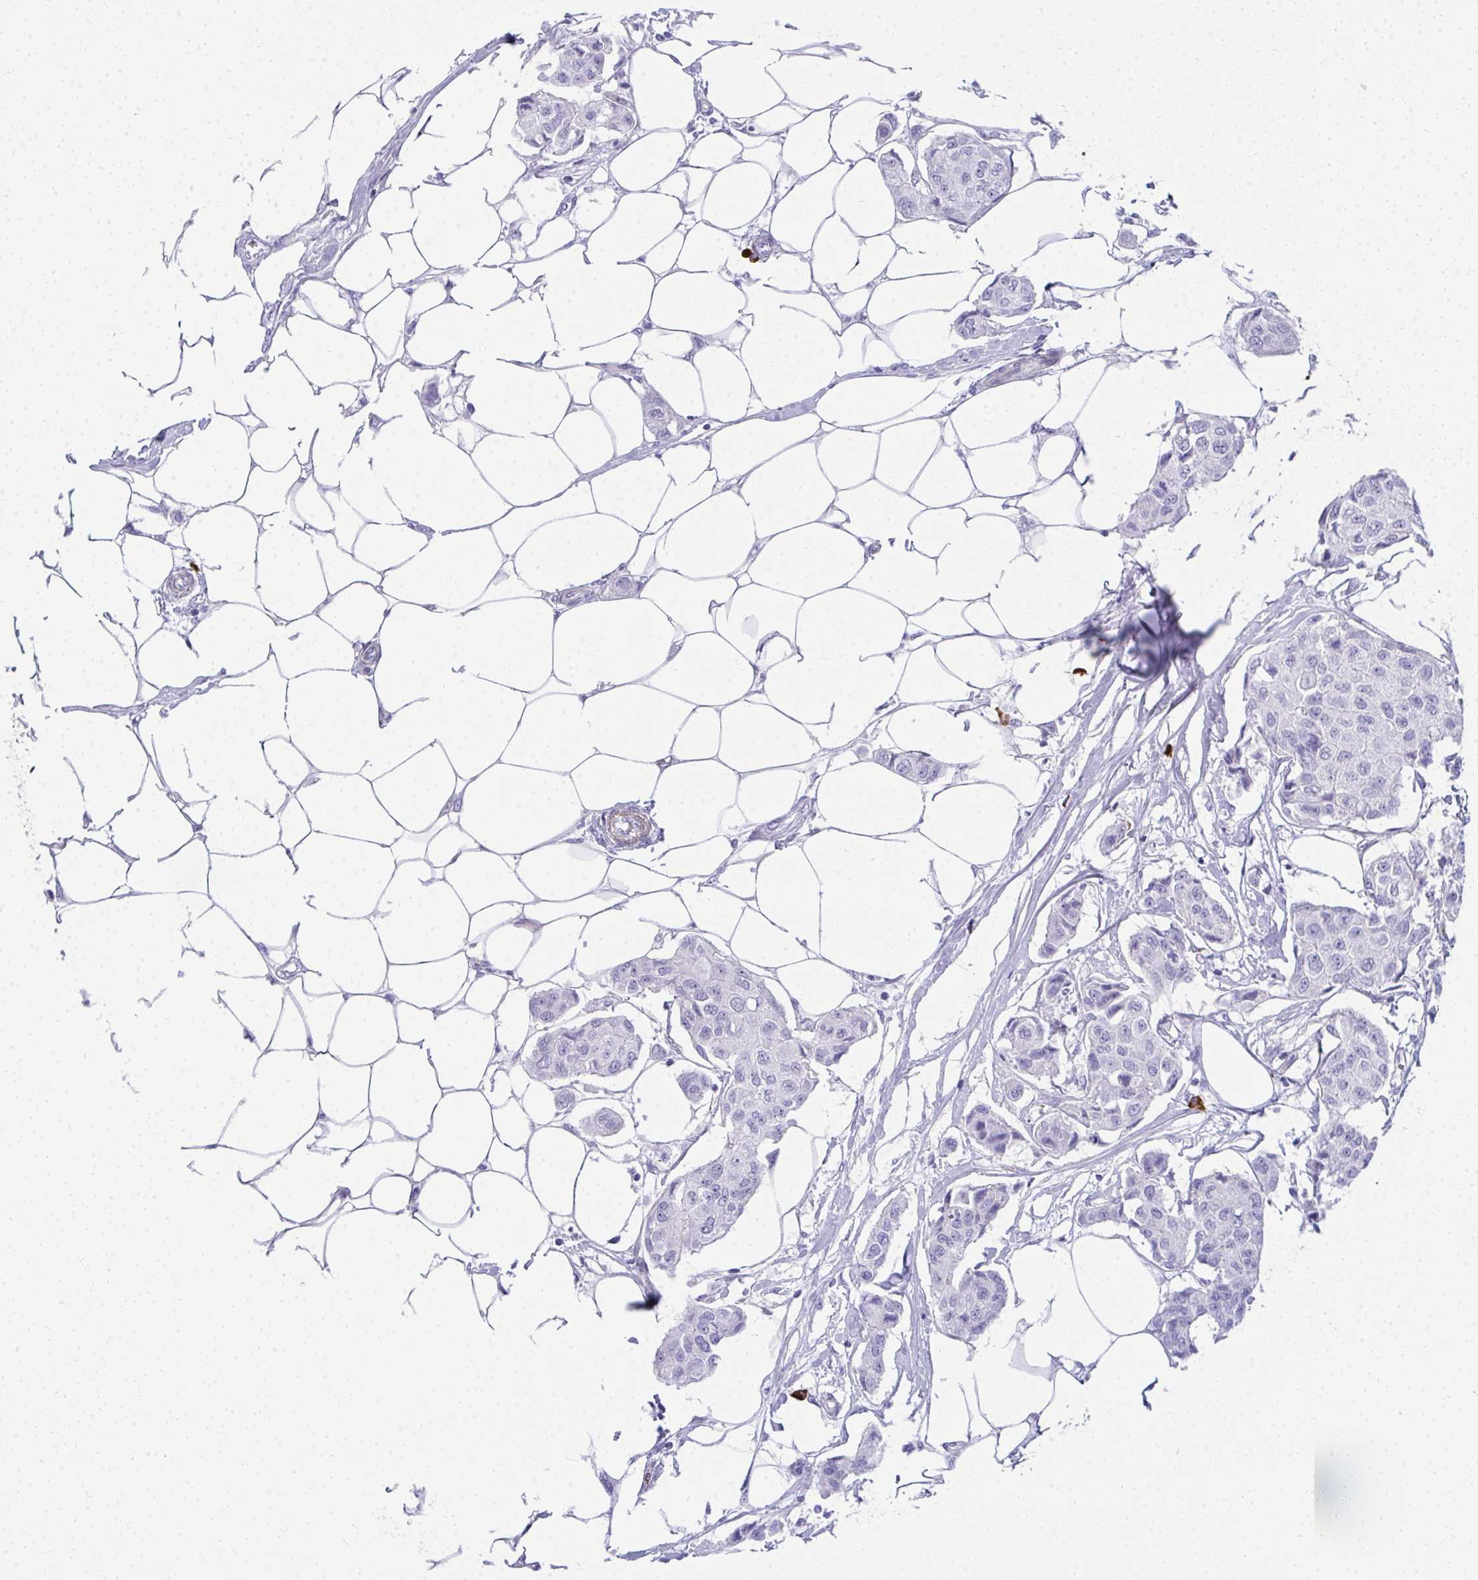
{"staining": {"intensity": "negative", "quantity": "none", "location": "none"}, "tissue": "breast cancer", "cell_type": "Tumor cells", "image_type": "cancer", "snomed": [{"axis": "morphology", "description": "Duct carcinoma"}, {"axis": "topography", "description": "Breast"}, {"axis": "topography", "description": "Lymph node"}], "caption": "Immunohistochemical staining of human breast intraductal carcinoma exhibits no significant positivity in tumor cells.", "gene": "PUS7L", "patient": {"sex": "female", "age": 80}}